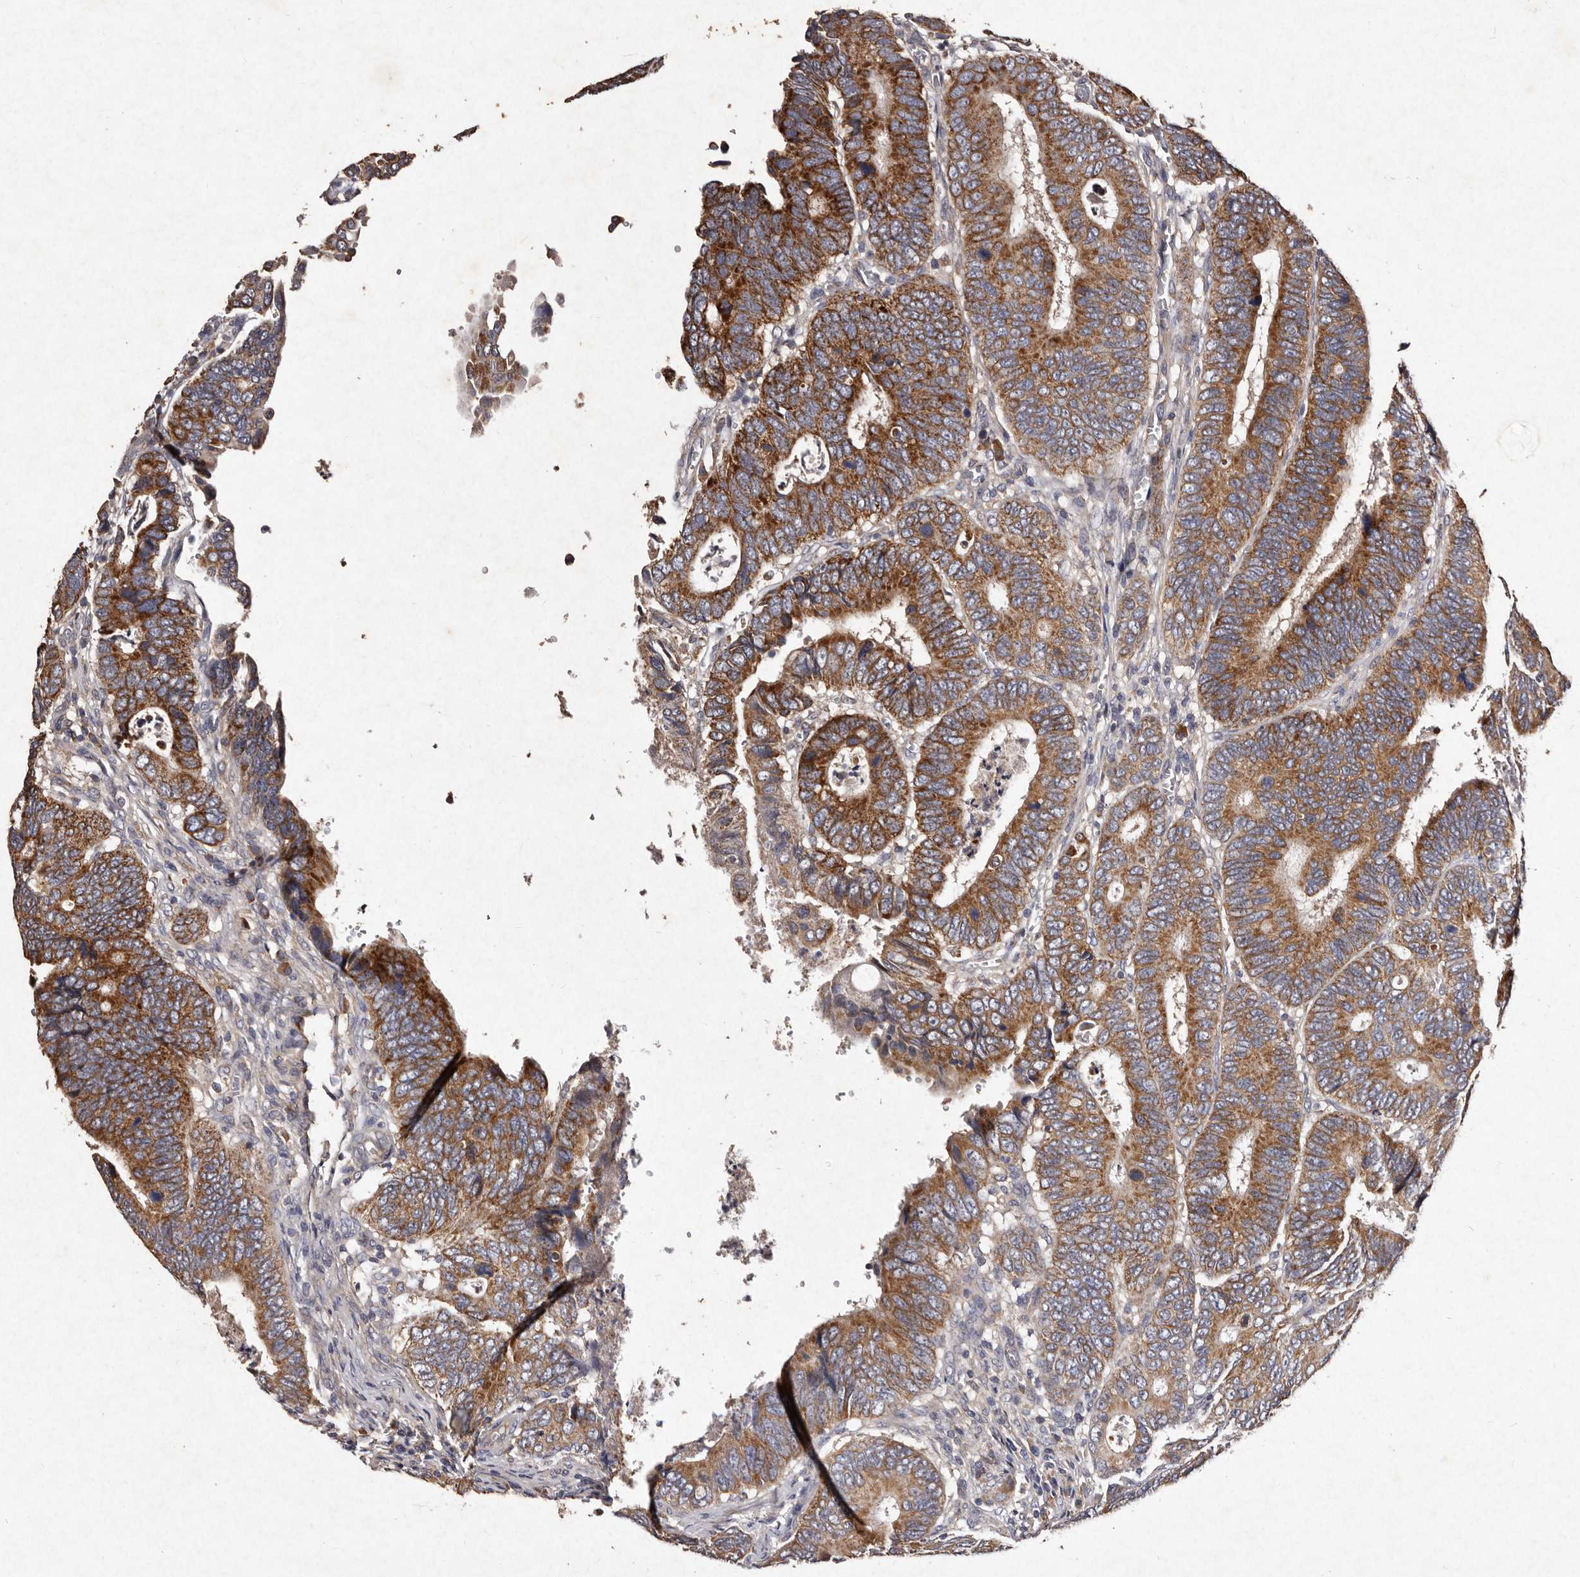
{"staining": {"intensity": "moderate", "quantity": ">75%", "location": "cytoplasmic/membranous"}, "tissue": "colorectal cancer", "cell_type": "Tumor cells", "image_type": "cancer", "snomed": [{"axis": "morphology", "description": "Adenocarcinoma, NOS"}, {"axis": "topography", "description": "Colon"}], "caption": "Human colorectal adenocarcinoma stained with a brown dye shows moderate cytoplasmic/membranous positive expression in approximately >75% of tumor cells.", "gene": "TFB1M", "patient": {"sex": "male", "age": 72}}